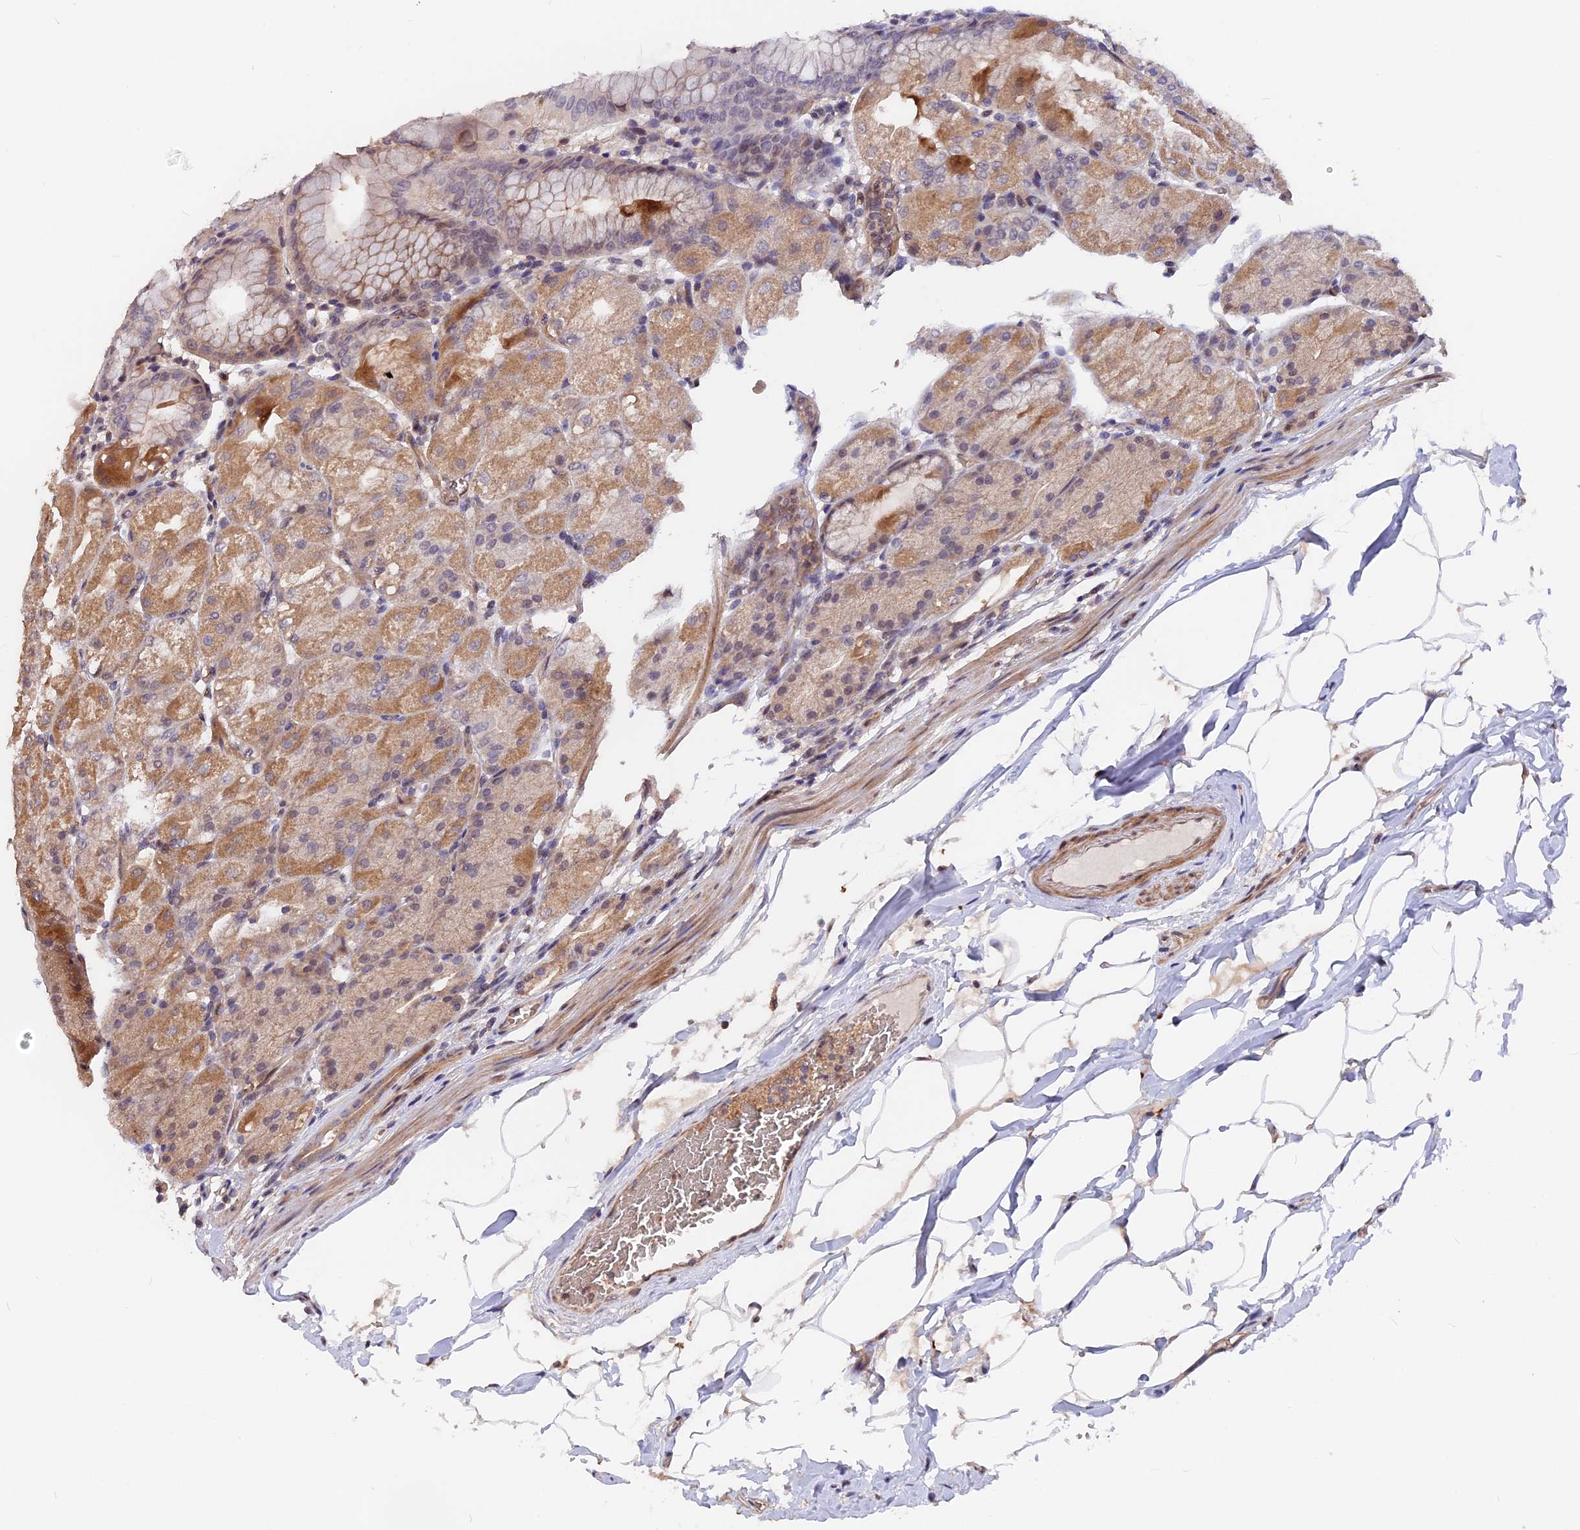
{"staining": {"intensity": "moderate", "quantity": "25%-75%", "location": "cytoplasmic/membranous"}, "tissue": "stomach", "cell_type": "Glandular cells", "image_type": "normal", "snomed": [{"axis": "morphology", "description": "Normal tissue, NOS"}, {"axis": "topography", "description": "Stomach, upper"}, {"axis": "topography", "description": "Stomach, lower"}], "caption": "Moderate cytoplasmic/membranous protein positivity is present in approximately 25%-75% of glandular cells in stomach.", "gene": "ZC3H10", "patient": {"sex": "male", "age": 62}}